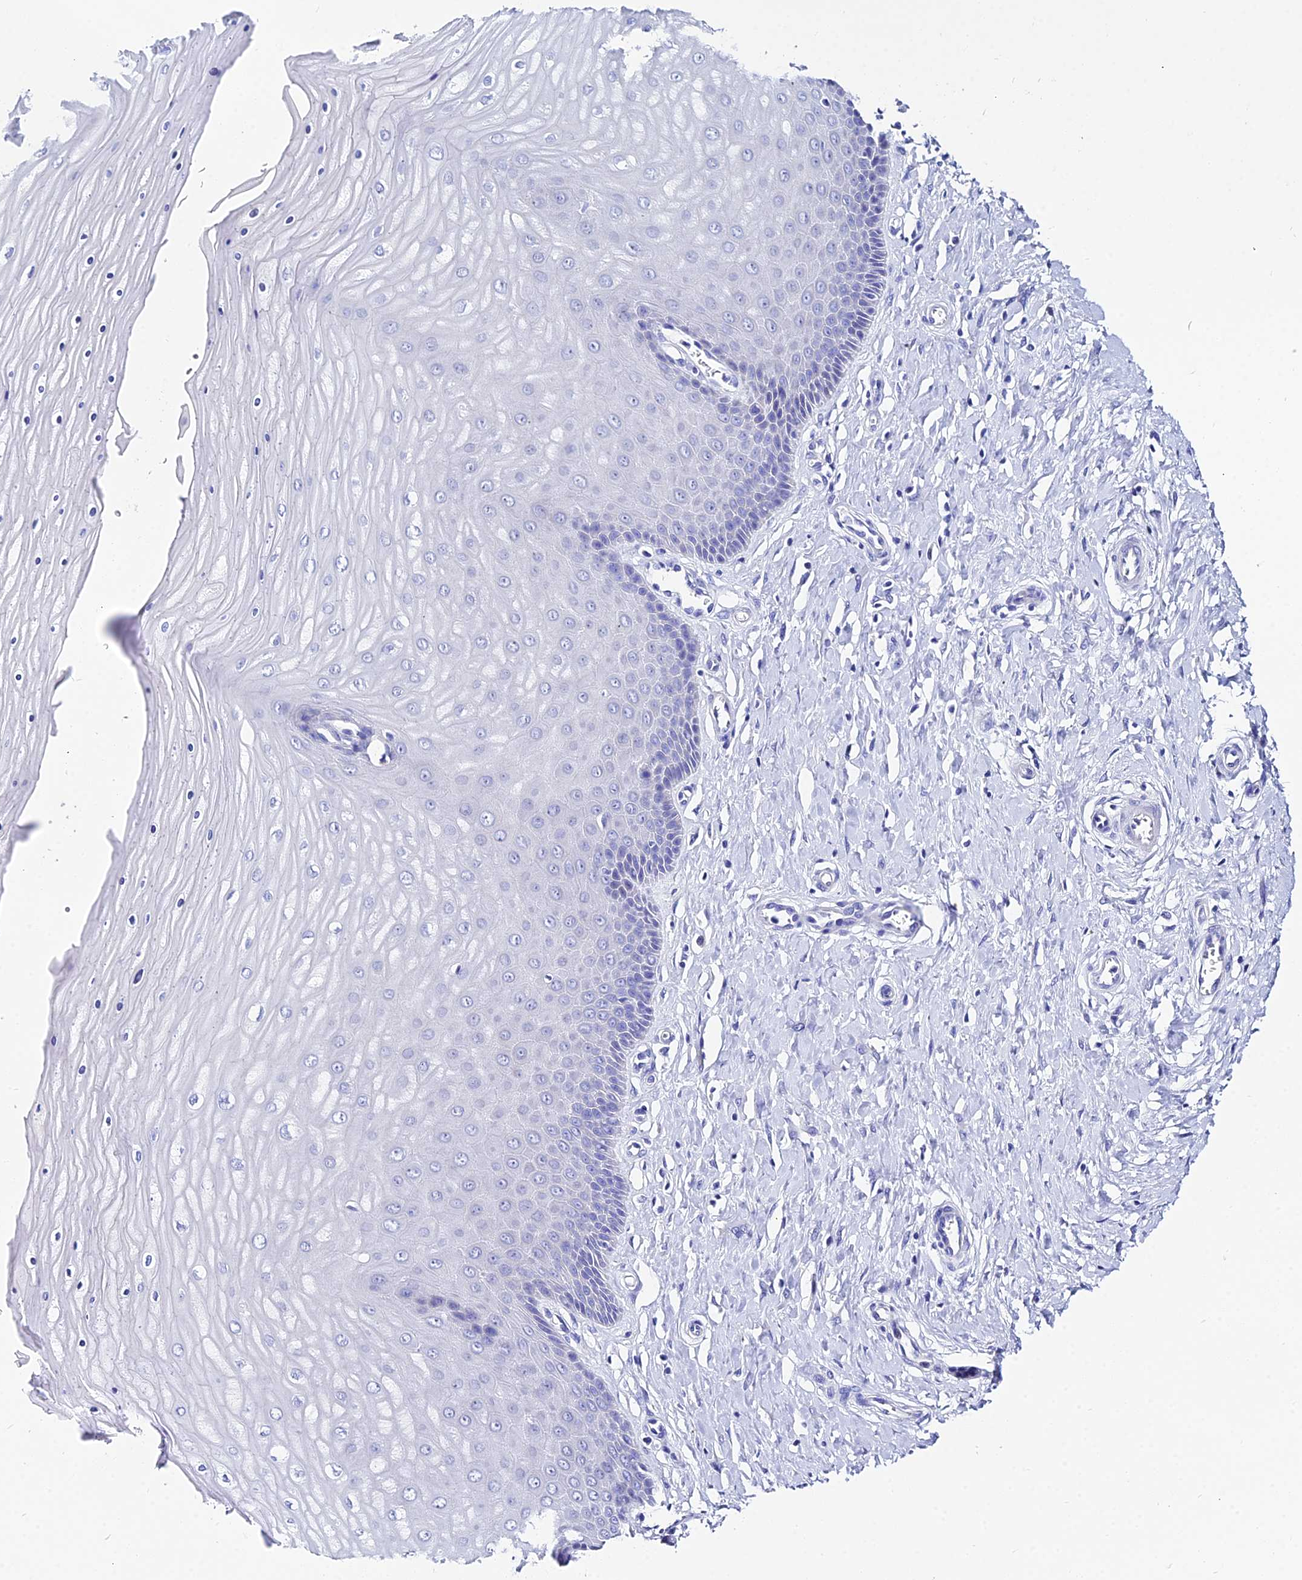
{"staining": {"intensity": "negative", "quantity": "none", "location": "none"}, "tissue": "cervix", "cell_type": "Squamous epithelial cells", "image_type": "normal", "snomed": [{"axis": "morphology", "description": "Normal tissue, NOS"}, {"axis": "topography", "description": "Cervix"}], "caption": "Immunohistochemistry (IHC) histopathology image of normal human cervix stained for a protein (brown), which exhibits no positivity in squamous epithelial cells. Brightfield microscopy of immunohistochemistry (IHC) stained with DAB (3,3'-diaminobenzidine) (brown) and hematoxylin (blue), captured at high magnification.", "gene": "CEP41", "patient": {"sex": "female", "age": 55}}